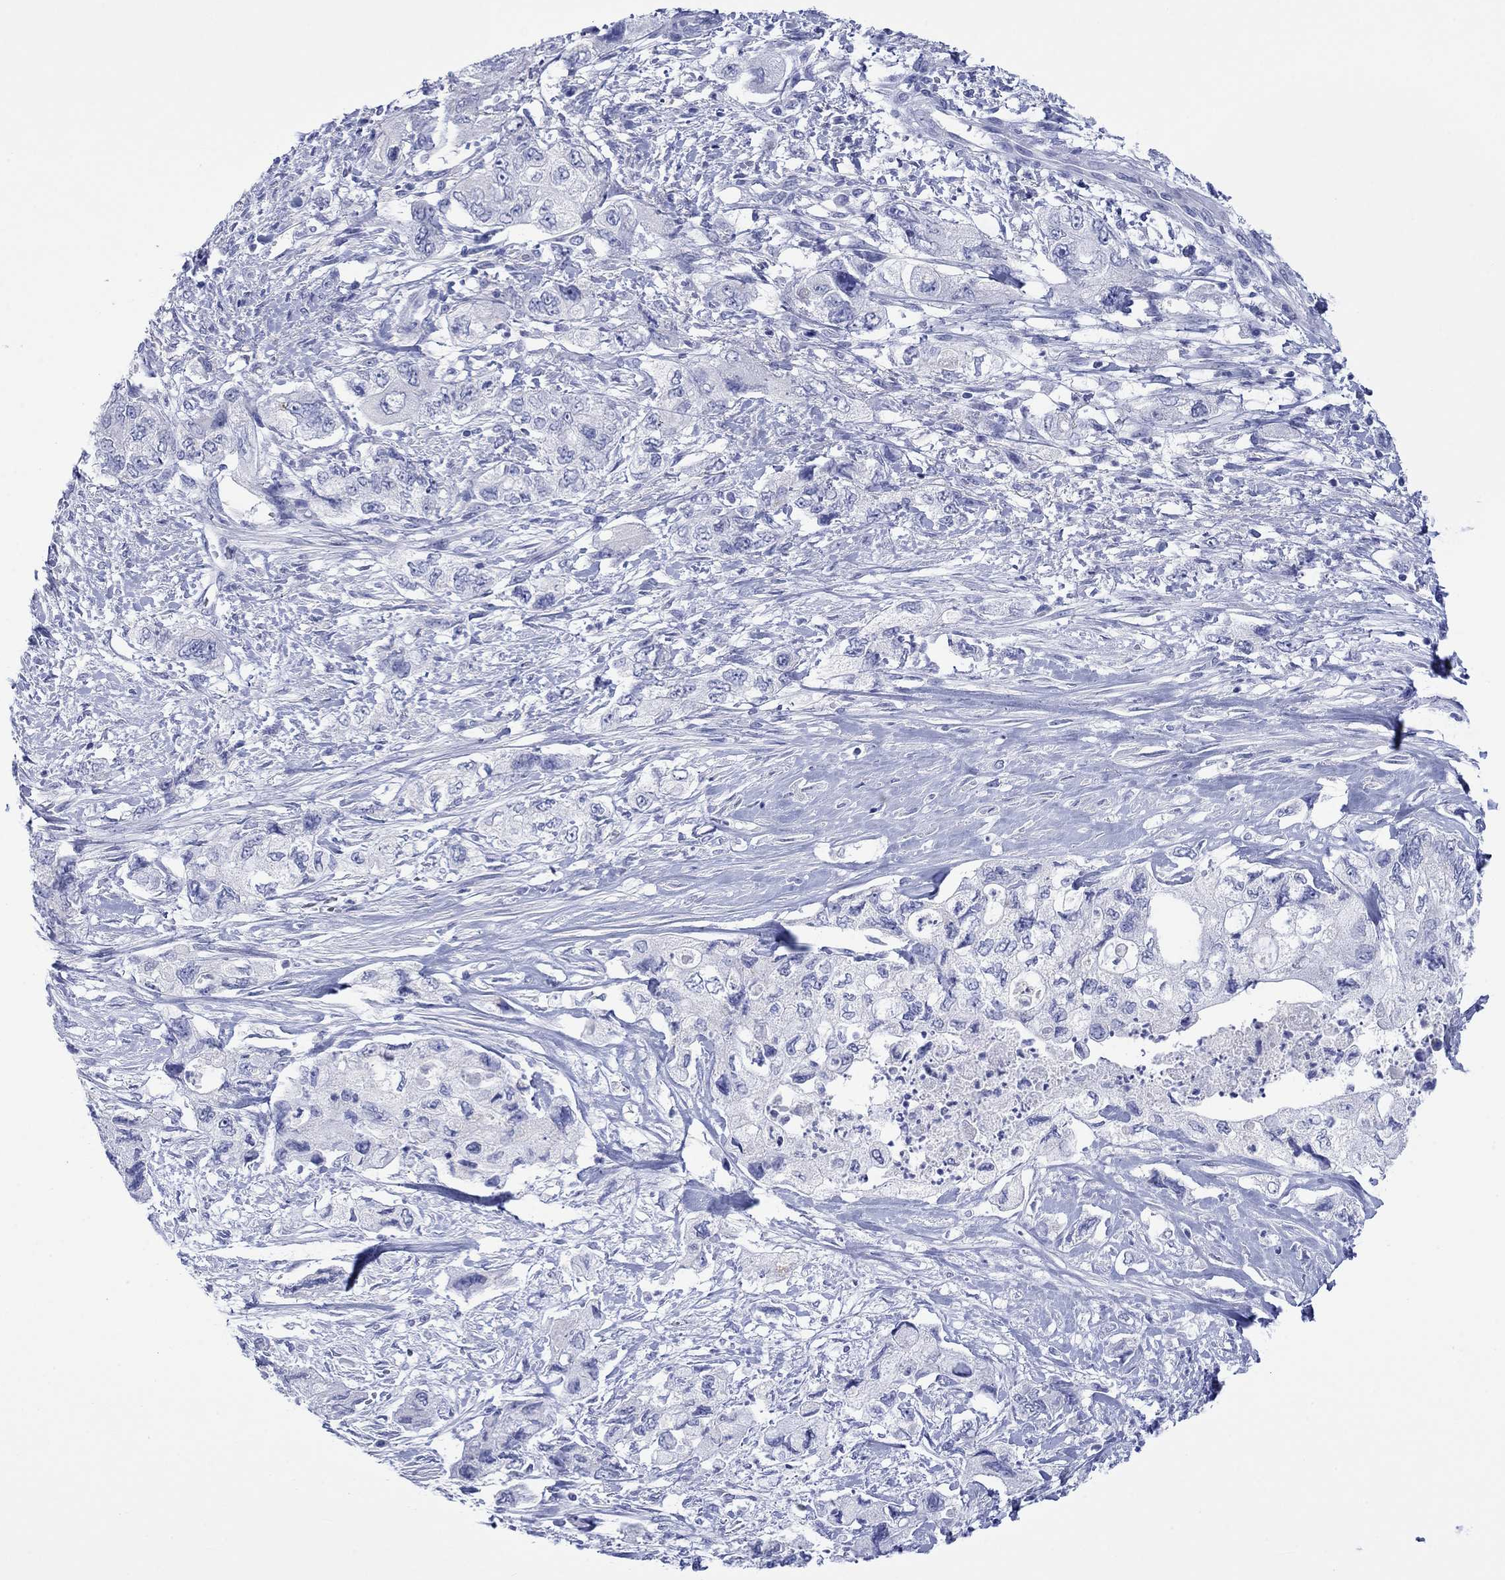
{"staining": {"intensity": "negative", "quantity": "none", "location": "none"}, "tissue": "pancreatic cancer", "cell_type": "Tumor cells", "image_type": "cancer", "snomed": [{"axis": "morphology", "description": "Adenocarcinoma, NOS"}, {"axis": "topography", "description": "Pancreas"}], "caption": "The immunohistochemistry photomicrograph has no significant positivity in tumor cells of pancreatic cancer tissue. (DAB immunohistochemistry with hematoxylin counter stain).", "gene": "MLANA", "patient": {"sex": "female", "age": 73}}